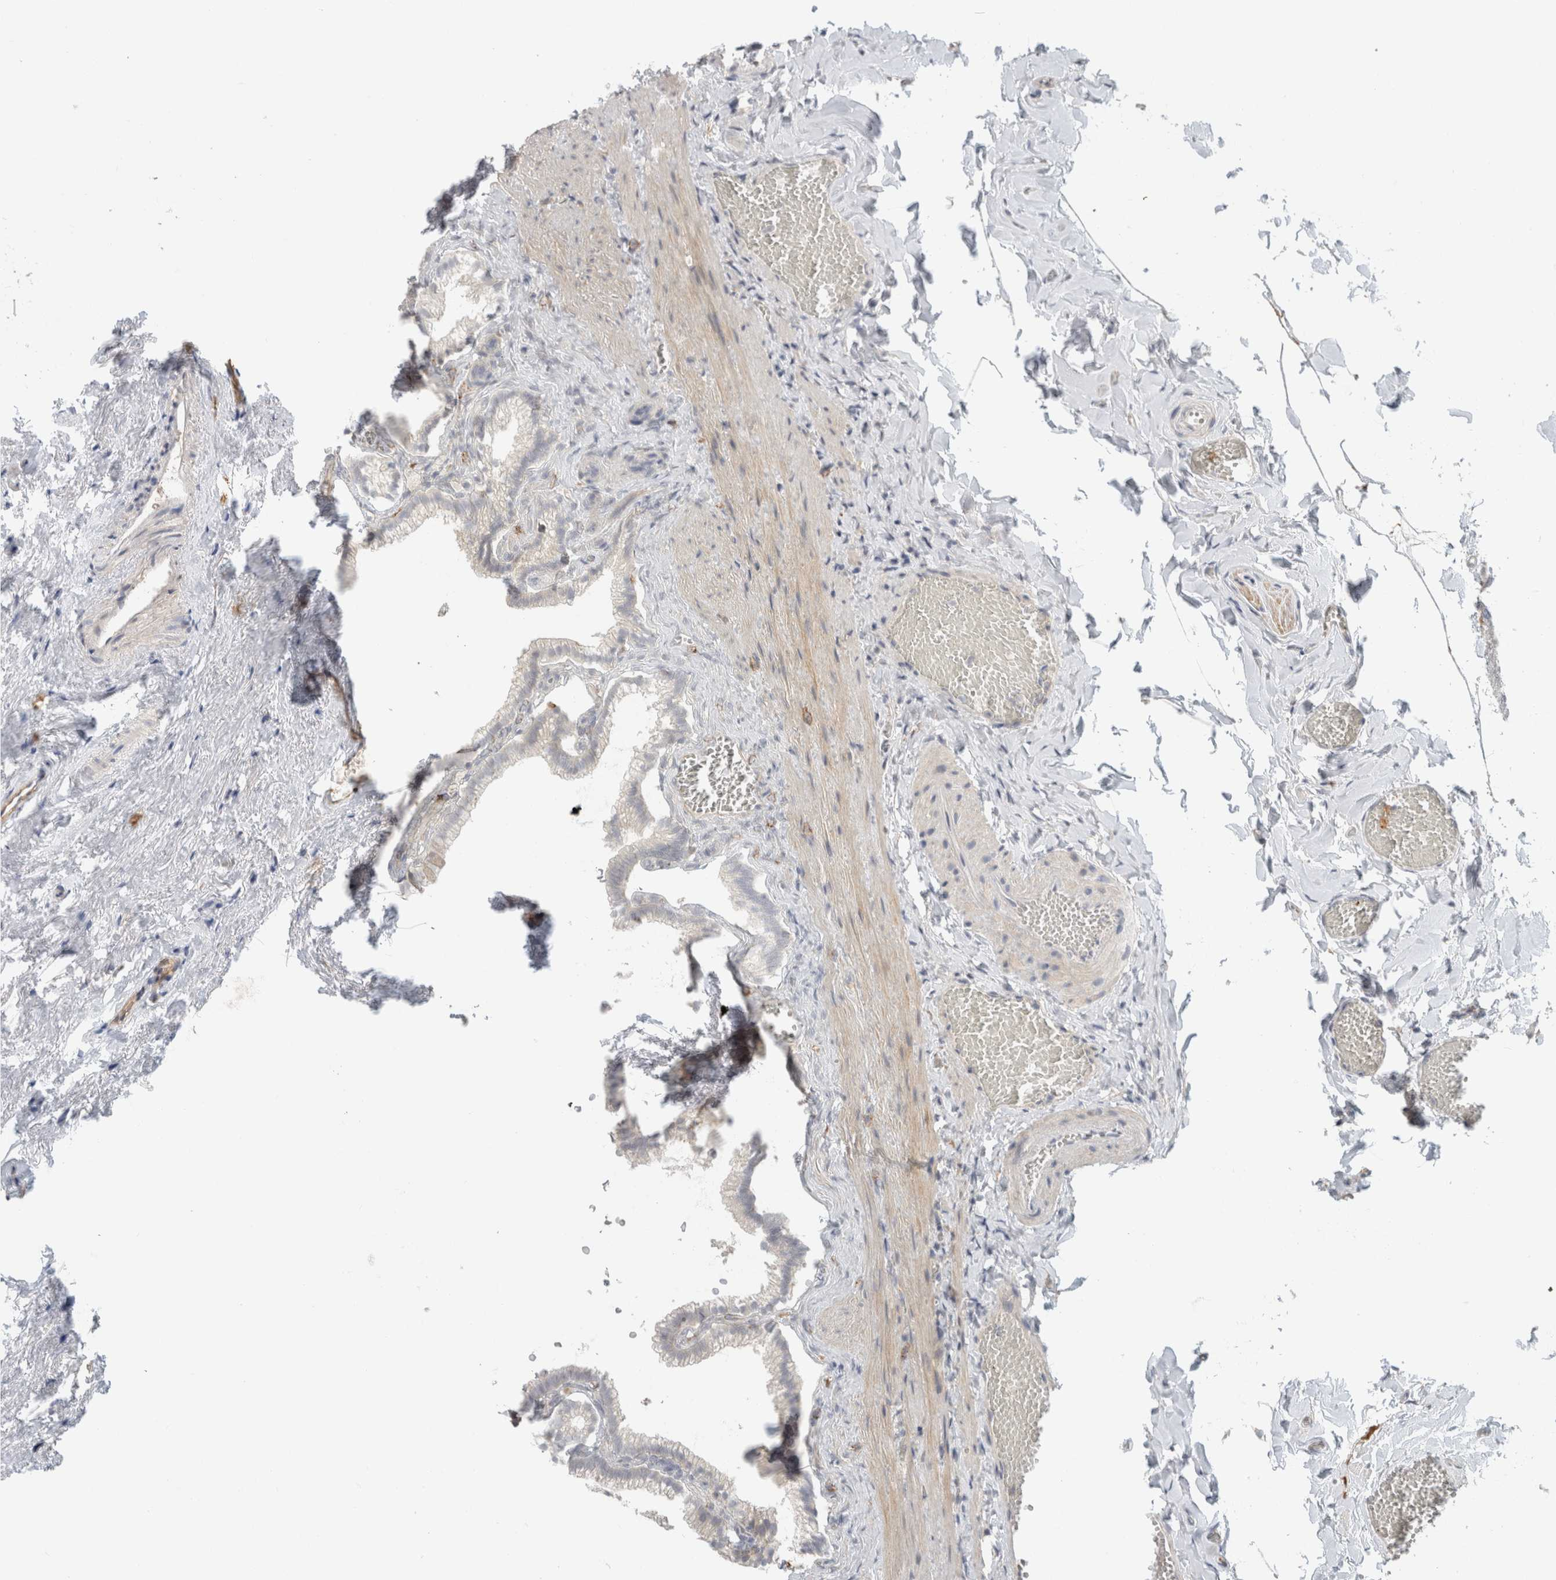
{"staining": {"intensity": "negative", "quantity": "none", "location": "none"}, "tissue": "gallbladder", "cell_type": "Glandular cells", "image_type": "normal", "snomed": [{"axis": "morphology", "description": "Normal tissue, NOS"}, {"axis": "topography", "description": "Gallbladder"}], "caption": "This photomicrograph is of normal gallbladder stained with immunohistochemistry (IHC) to label a protein in brown with the nuclei are counter-stained blue. There is no expression in glandular cells.", "gene": "ERCC6L2", "patient": {"sex": "male", "age": 38}}